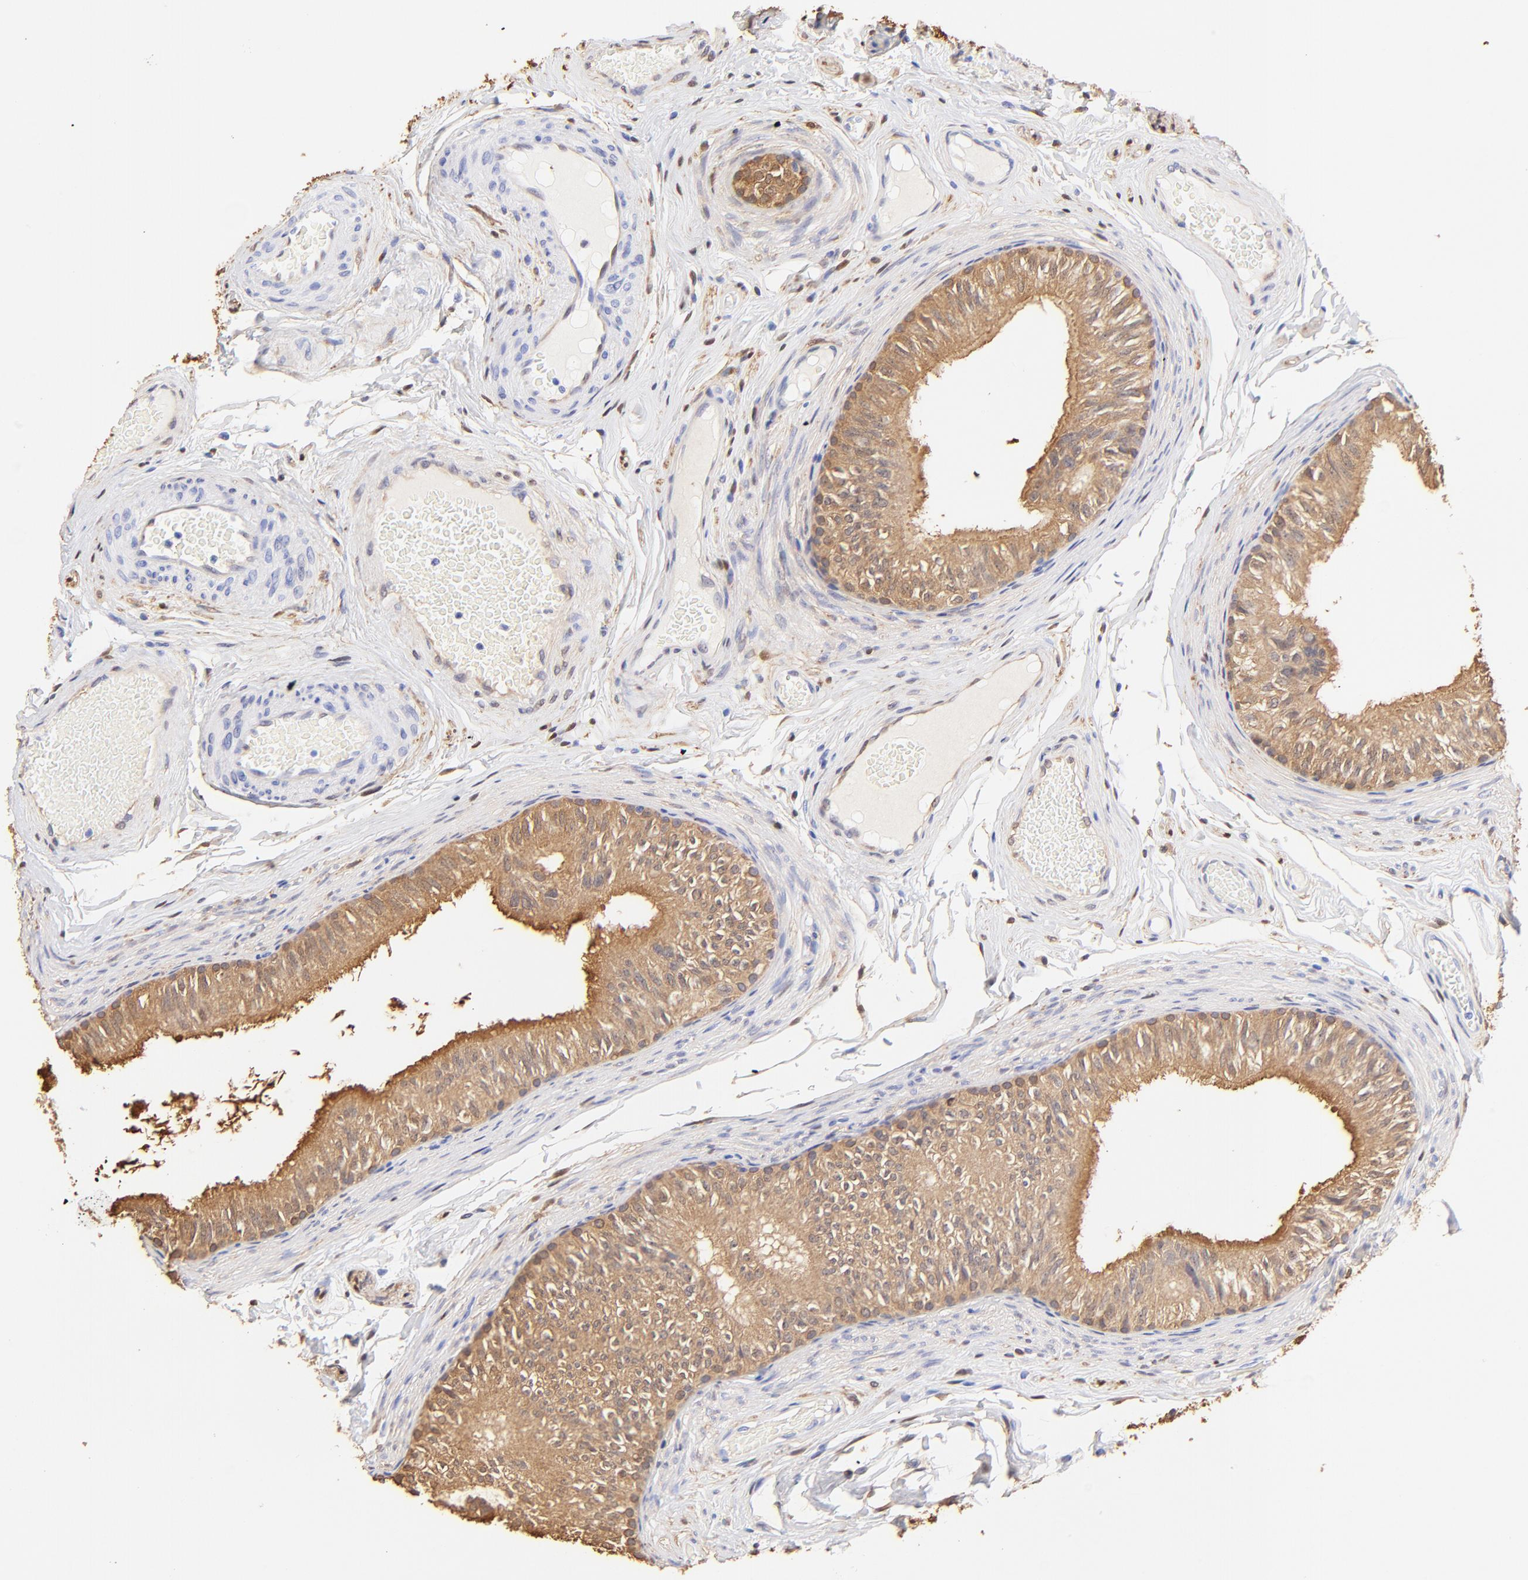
{"staining": {"intensity": "moderate", "quantity": ">75%", "location": "cytoplasmic/membranous"}, "tissue": "epididymis", "cell_type": "Glandular cells", "image_type": "normal", "snomed": [{"axis": "morphology", "description": "Normal tissue, NOS"}, {"axis": "topography", "description": "Testis"}, {"axis": "topography", "description": "Epididymis"}], "caption": "Epididymis stained with DAB IHC exhibits medium levels of moderate cytoplasmic/membranous staining in approximately >75% of glandular cells.", "gene": "ALDH1A1", "patient": {"sex": "male", "age": 36}}